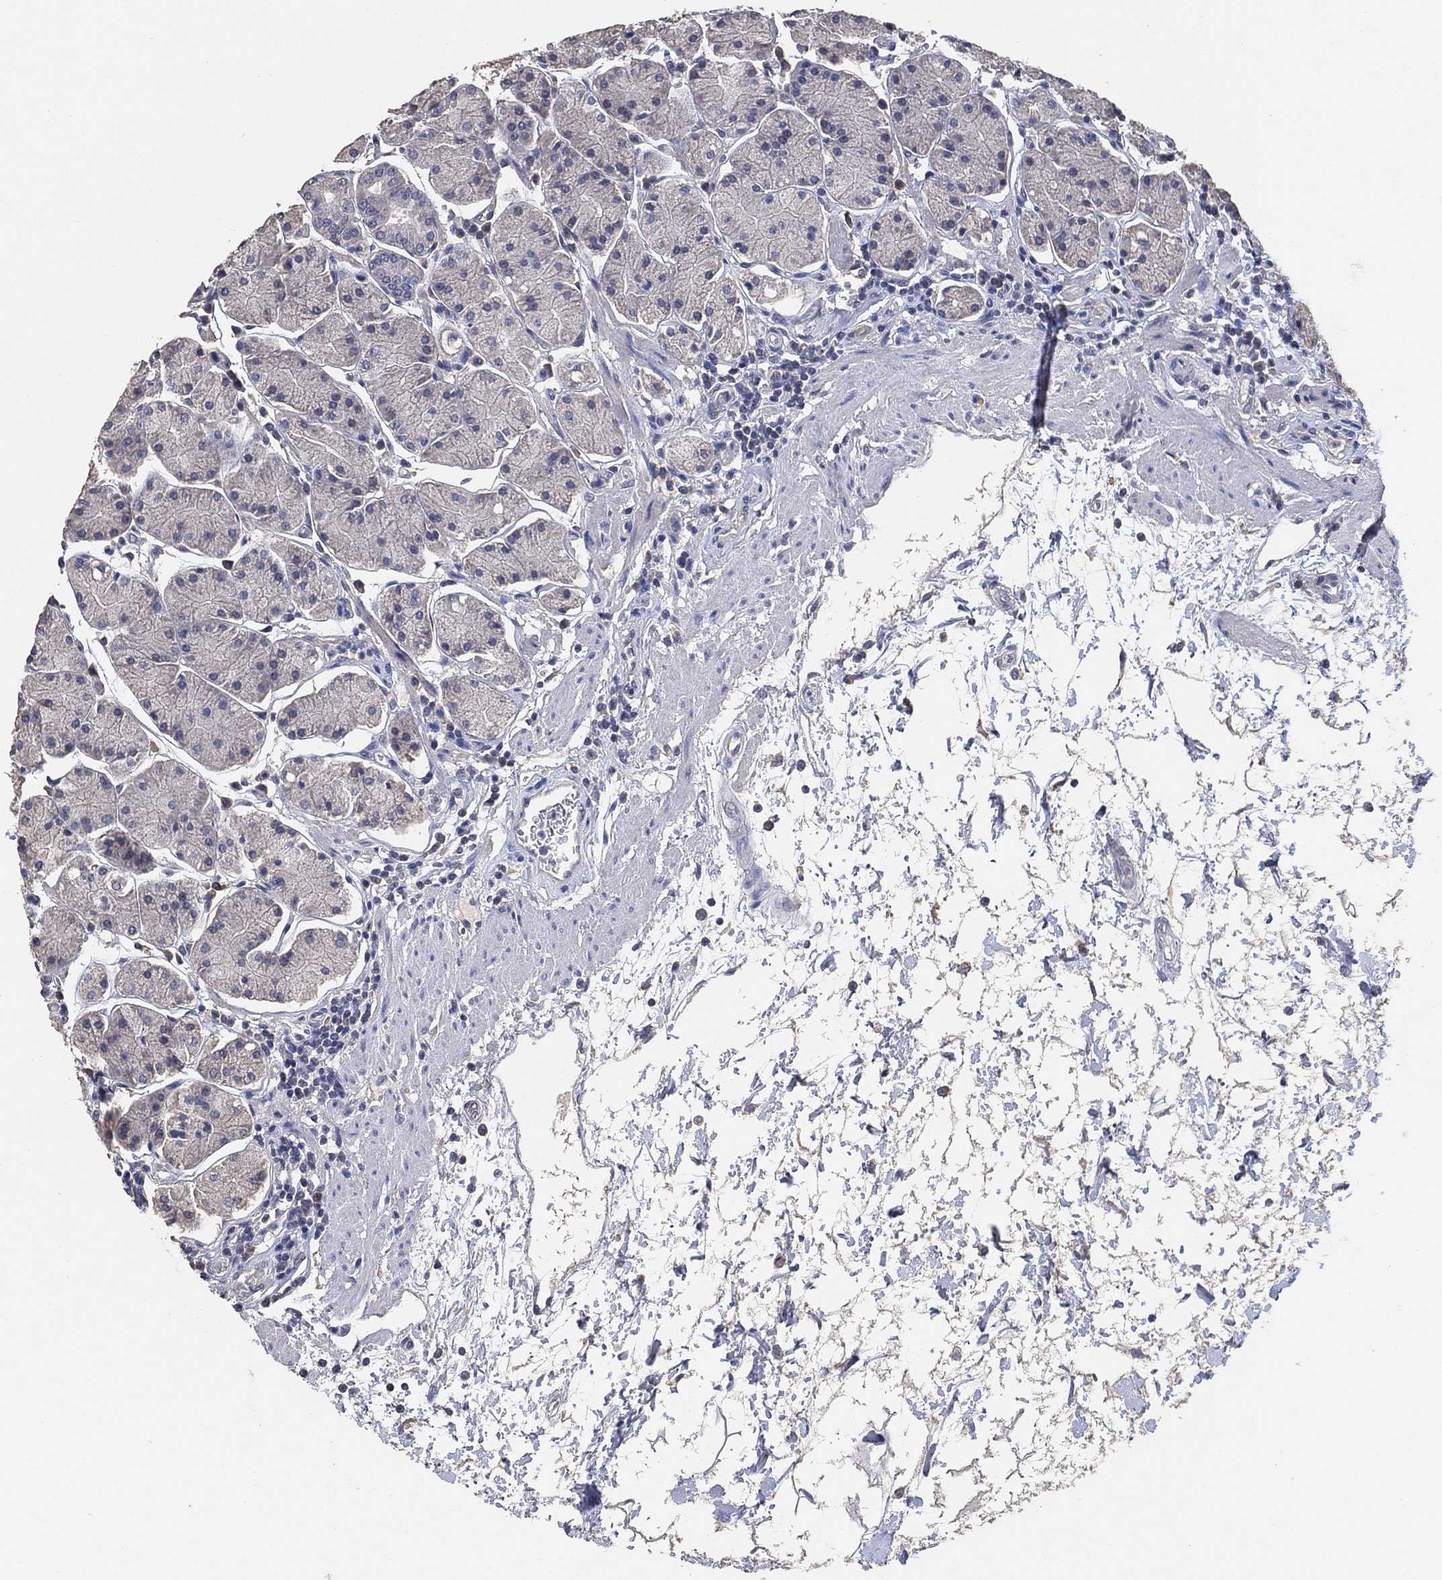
{"staining": {"intensity": "negative", "quantity": "none", "location": "none"}, "tissue": "stomach", "cell_type": "Glandular cells", "image_type": "normal", "snomed": [{"axis": "morphology", "description": "Normal tissue, NOS"}, {"axis": "topography", "description": "Stomach"}], "caption": "Immunohistochemistry micrograph of benign stomach: human stomach stained with DAB exhibits no significant protein staining in glandular cells.", "gene": "KLK5", "patient": {"sex": "male", "age": 54}}